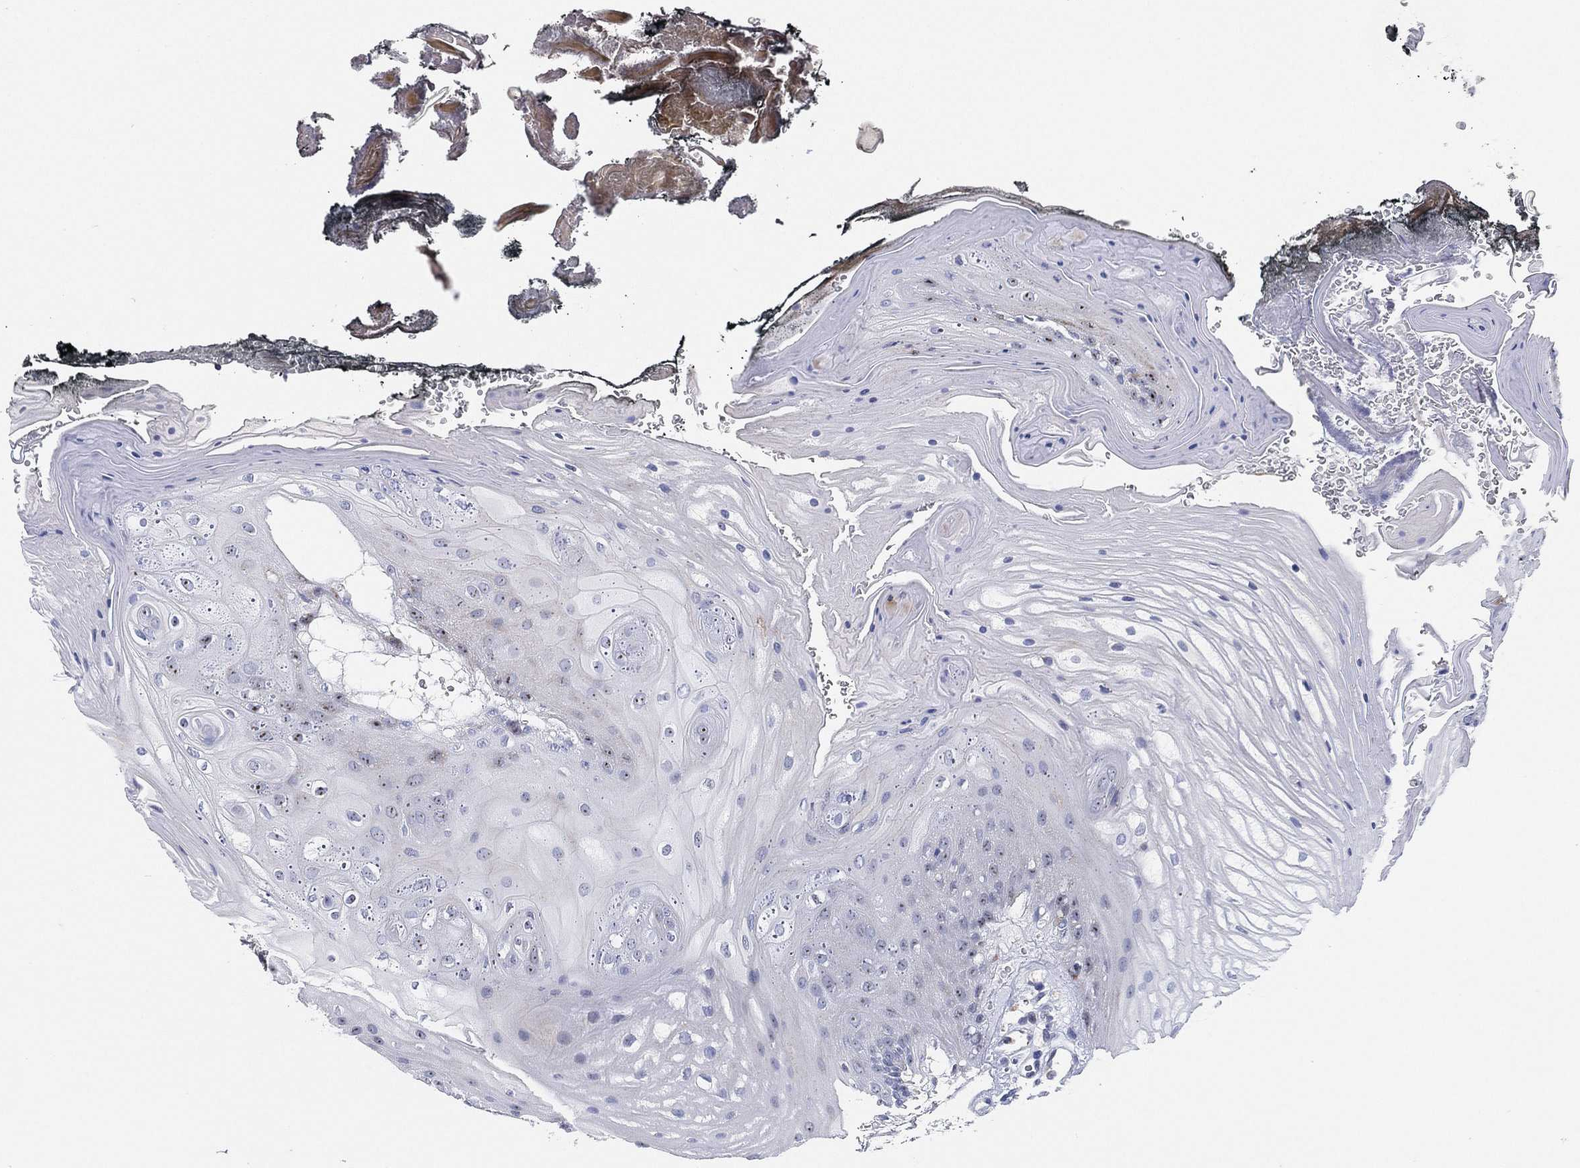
{"staining": {"intensity": "negative", "quantity": "none", "location": "none"}, "tissue": "oral mucosa", "cell_type": "Squamous epithelial cells", "image_type": "normal", "snomed": [{"axis": "morphology", "description": "Normal tissue, NOS"}, {"axis": "morphology", "description": "Squamous cell carcinoma, NOS"}, {"axis": "topography", "description": "Oral tissue"}, {"axis": "topography", "description": "Head-Neck"}], "caption": "Immunohistochemistry (IHC) micrograph of normal oral mucosa: oral mucosa stained with DAB displays no significant protein expression in squamous epithelial cells.", "gene": "GCAT", "patient": {"sex": "male", "age": 65}}